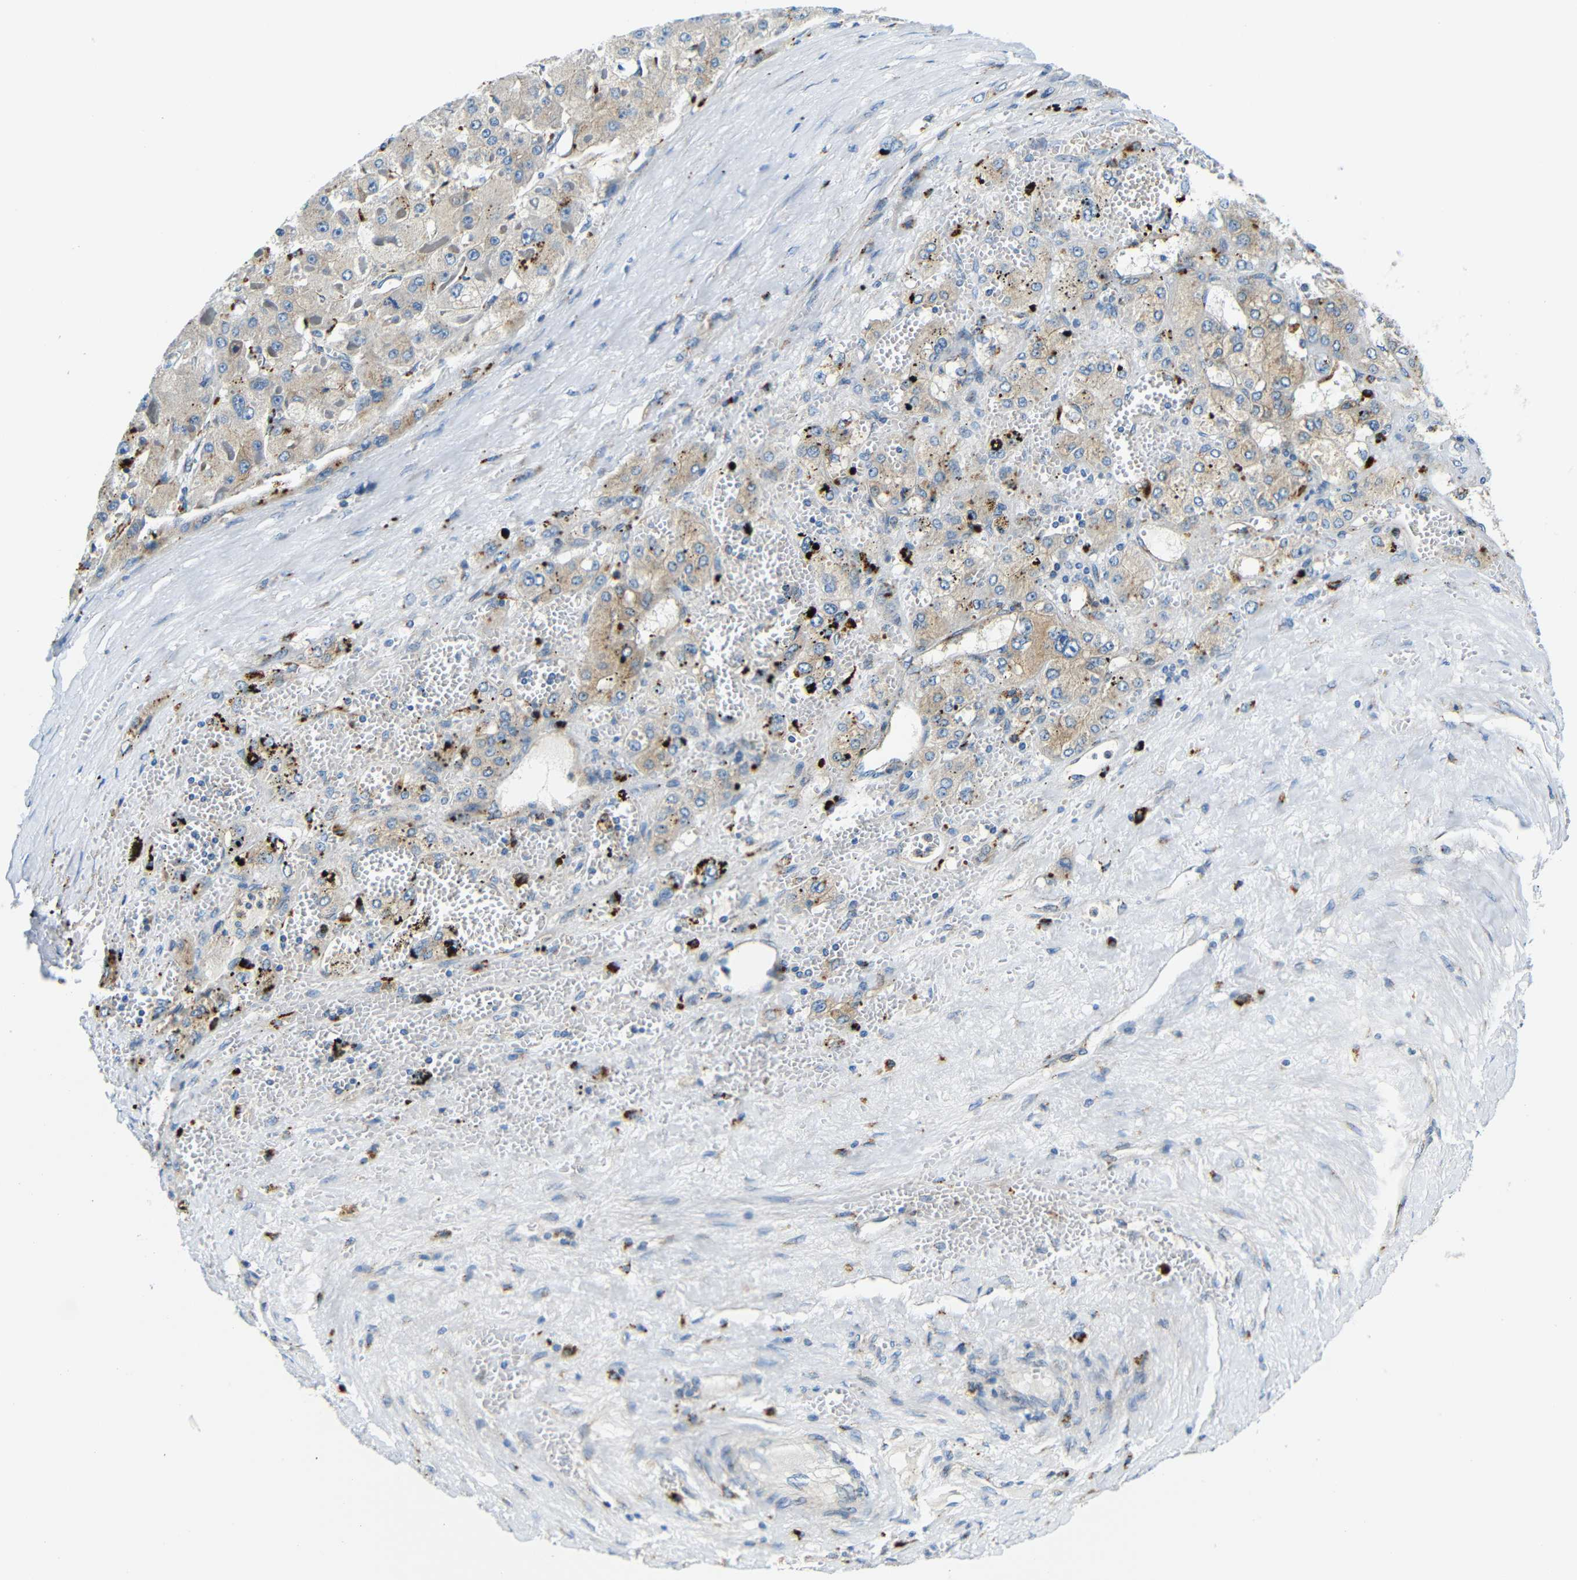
{"staining": {"intensity": "weak", "quantity": "25%-75%", "location": "cytoplasmic/membranous"}, "tissue": "liver cancer", "cell_type": "Tumor cells", "image_type": "cancer", "snomed": [{"axis": "morphology", "description": "Carcinoma, Hepatocellular, NOS"}, {"axis": "topography", "description": "Liver"}], "caption": "Immunohistochemistry (DAB (3,3'-diaminobenzidine)) staining of human liver cancer (hepatocellular carcinoma) displays weak cytoplasmic/membranous protein staining in about 25%-75% of tumor cells.", "gene": "USO1", "patient": {"sex": "female", "age": 73}}